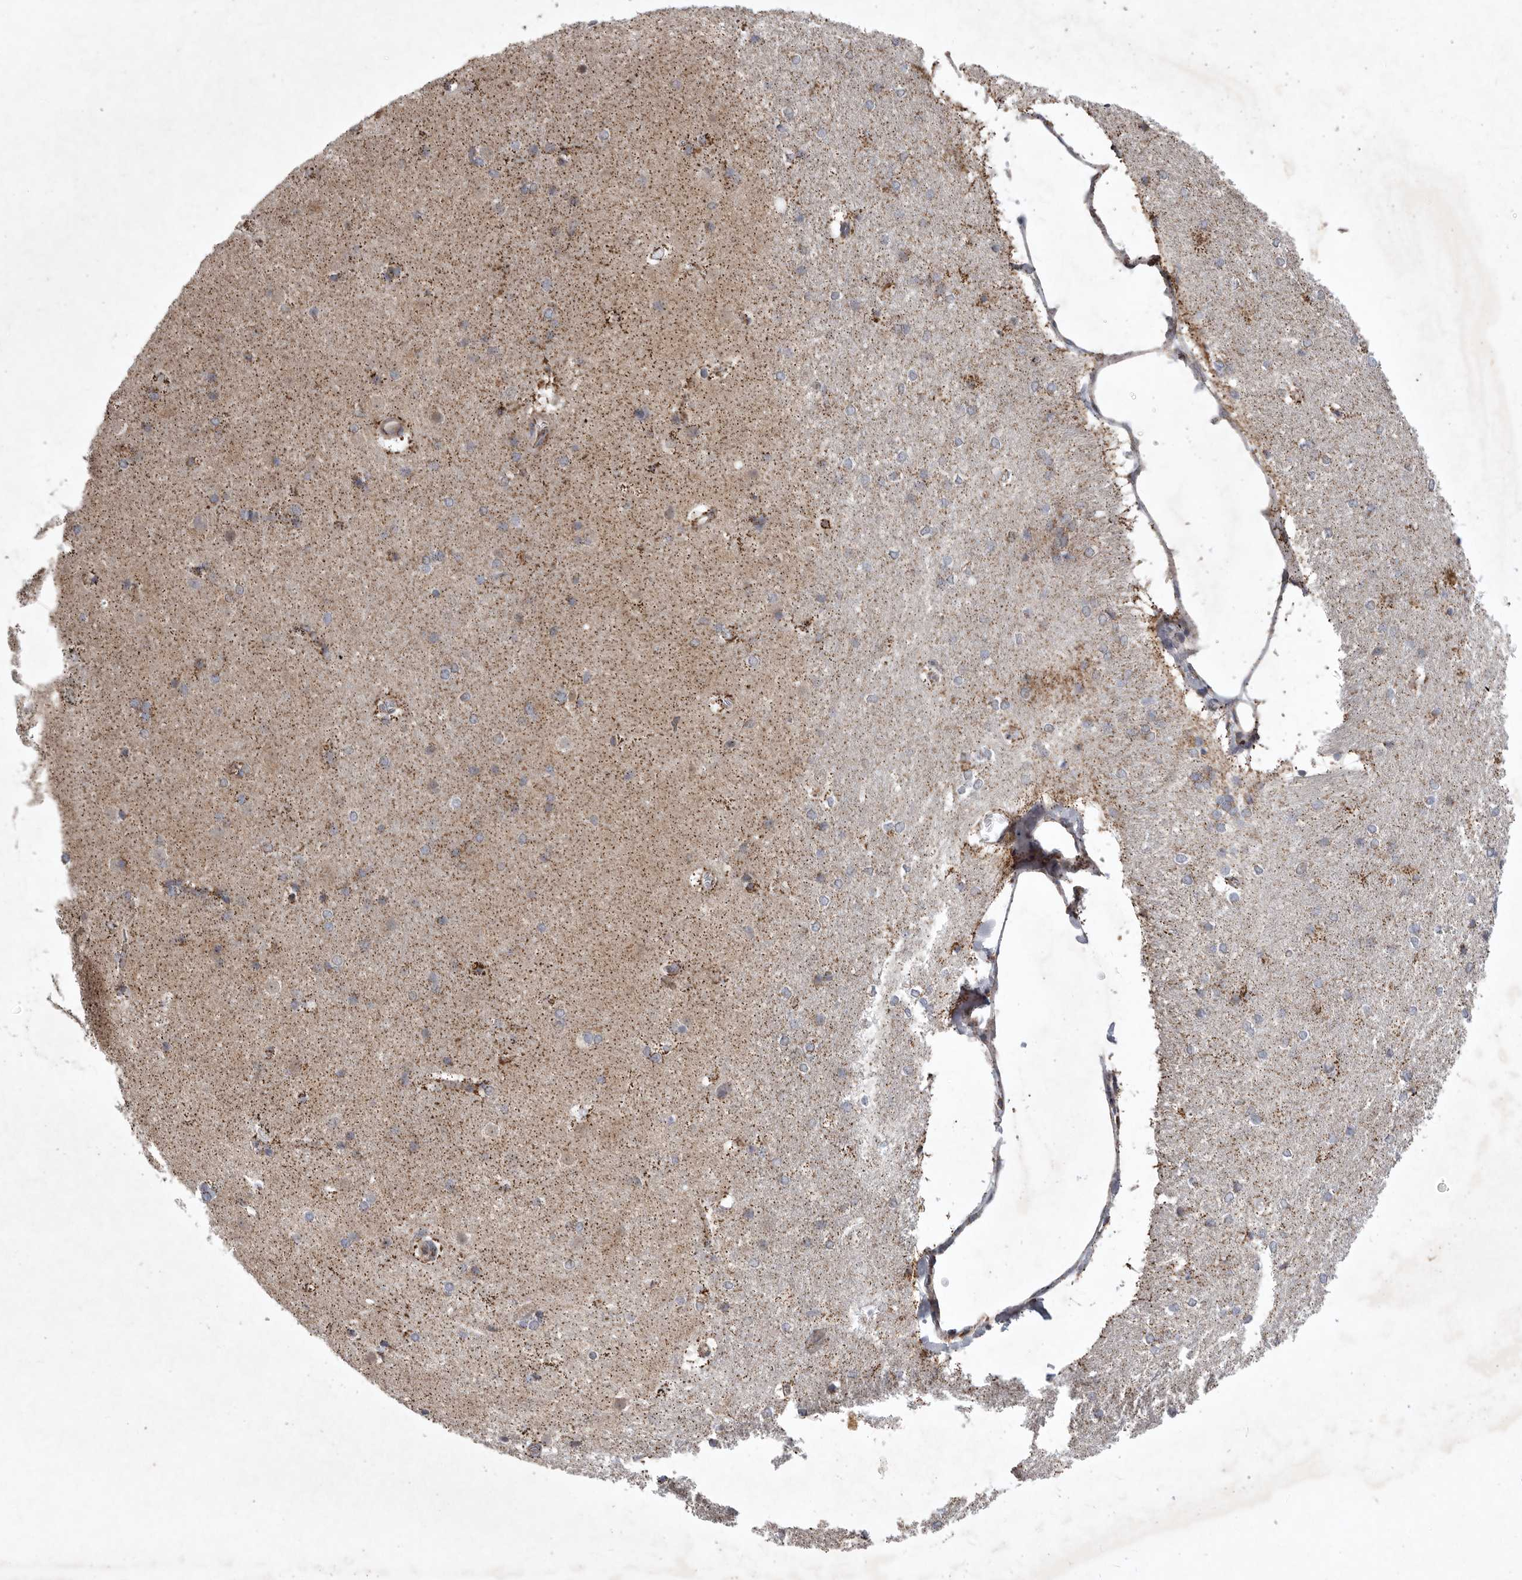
{"staining": {"intensity": "moderate", "quantity": "25%-75%", "location": "cytoplasmic/membranous"}, "tissue": "caudate", "cell_type": "Glial cells", "image_type": "normal", "snomed": [{"axis": "morphology", "description": "Normal tissue, NOS"}, {"axis": "topography", "description": "Lateral ventricle wall"}], "caption": "Immunohistochemistry (IHC) (DAB) staining of unremarkable human caudate exhibits moderate cytoplasmic/membranous protein expression in about 25%-75% of glial cells.", "gene": "MPZL1", "patient": {"sex": "female", "age": 19}}